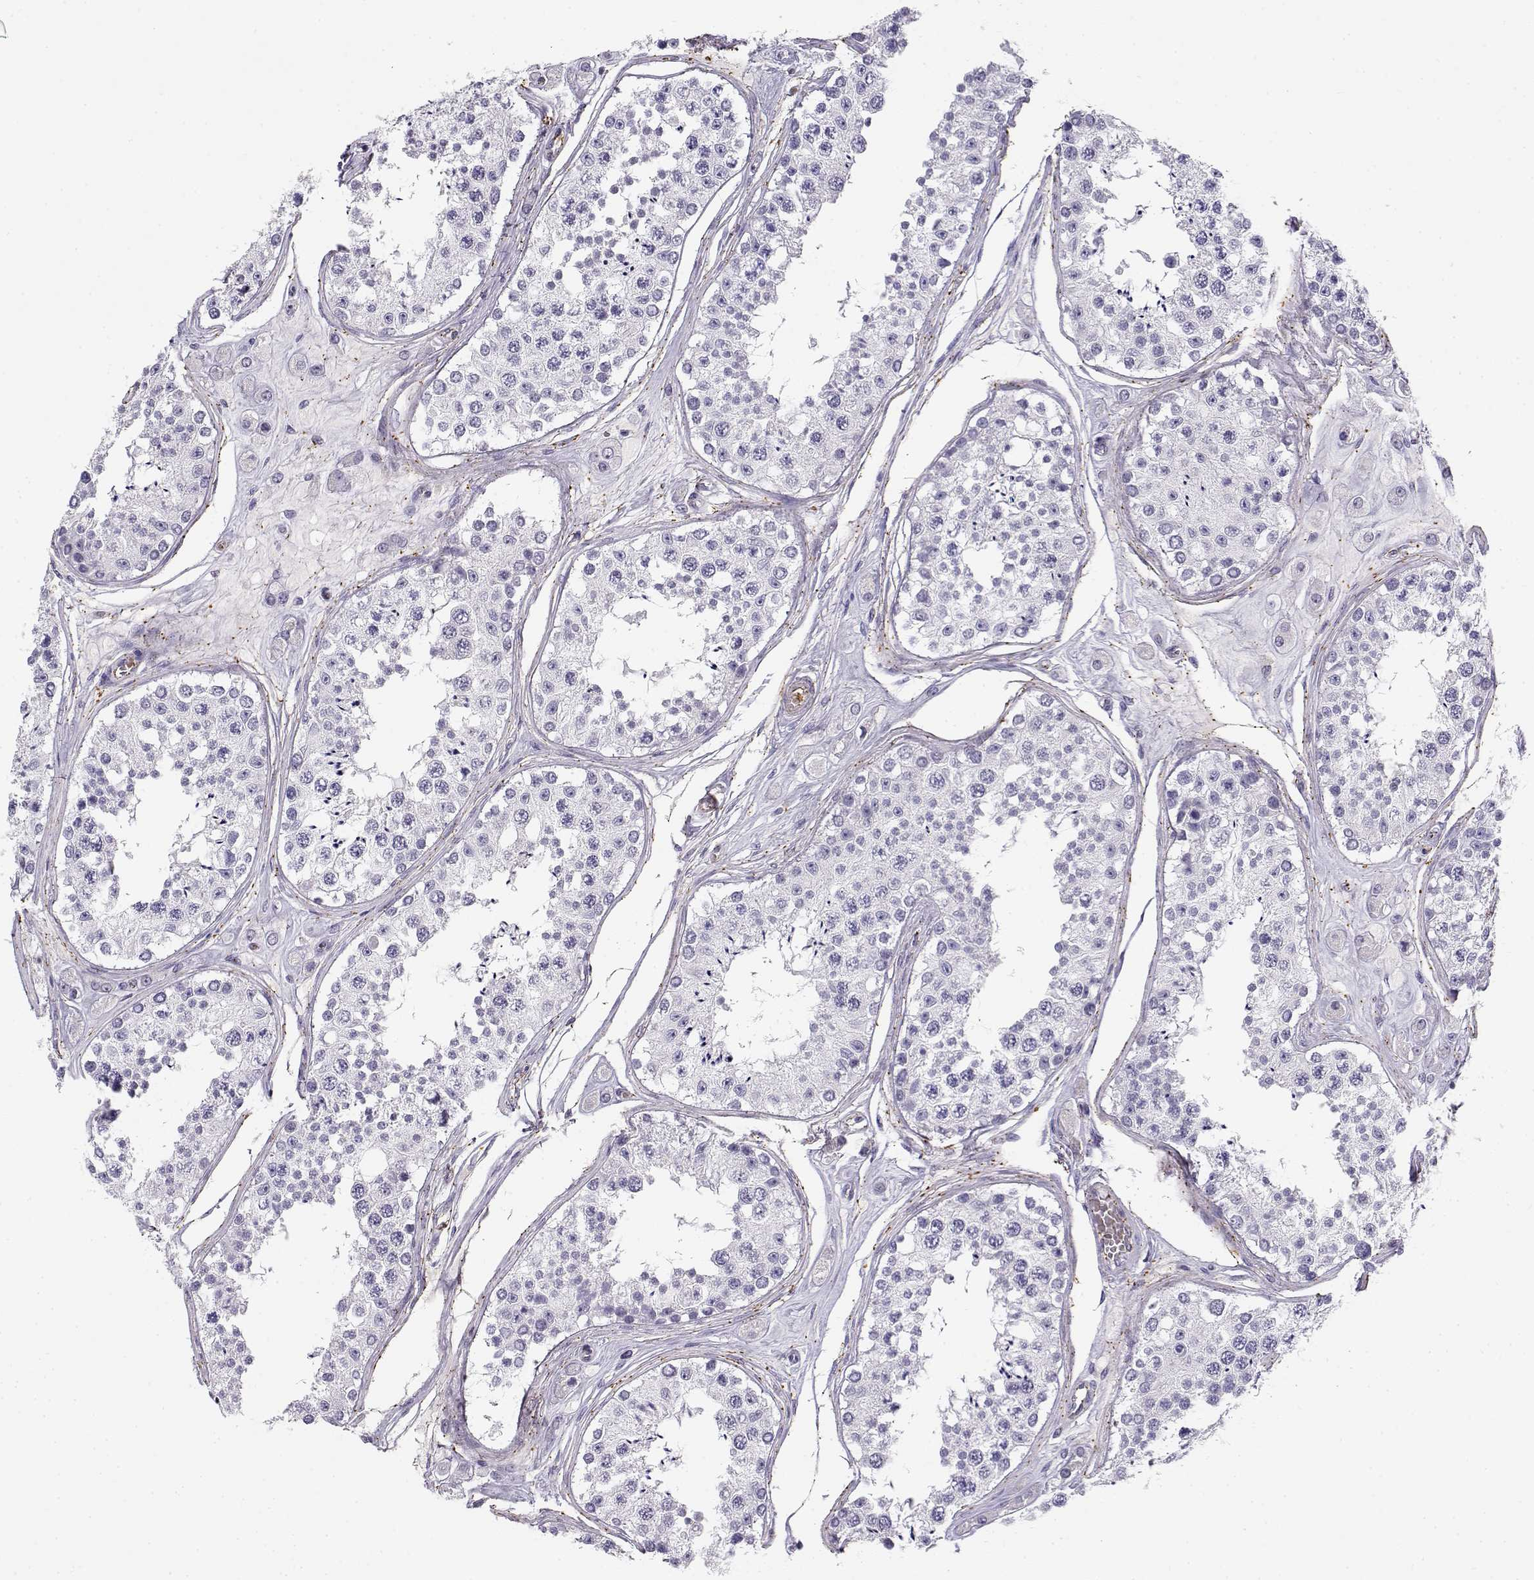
{"staining": {"intensity": "negative", "quantity": "none", "location": "none"}, "tissue": "testis", "cell_type": "Cells in seminiferous ducts", "image_type": "normal", "snomed": [{"axis": "morphology", "description": "Normal tissue, NOS"}, {"axis": "topography", "description": "Testis"}], "caption": "Benign testis was stained to show a protein in brown. There is no significant expression in cells in seminiferous ducts.", "gene": "MYO1A", "patient": {"sex": "male", "age": 25}}